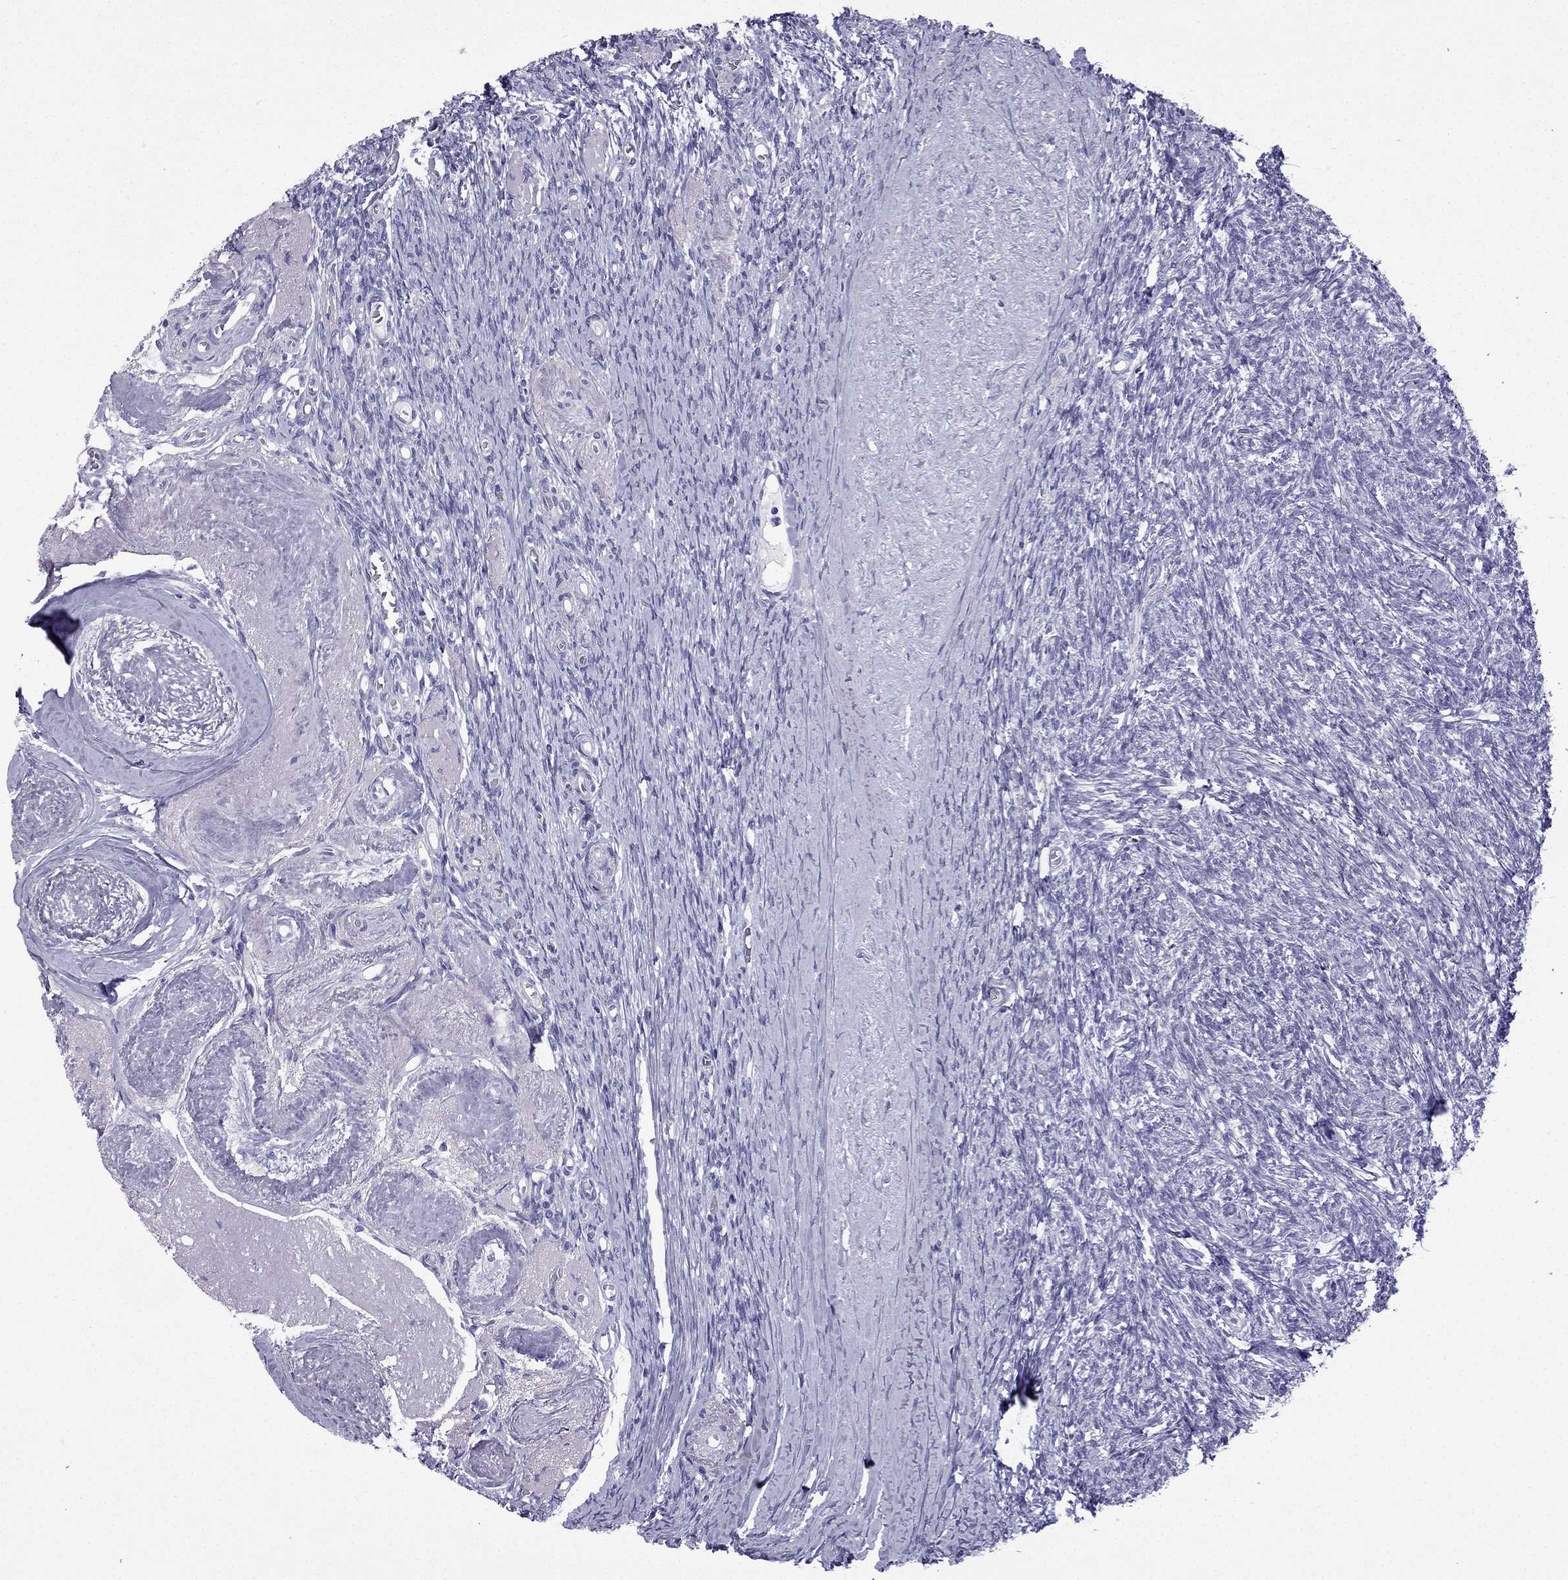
{"staining": {"intensity": "negative", "quantity": "none", "location": "none"}, "tissue": "ovary", "cell_type": "Follicle cells", "image_type": "normal", "snomed": [{"axis": "morphology", "description": "Normal tissue, NOS"}, {"axis": "topography", "description": "Ovary"}], "caption": "High power microscopy histopathology image of an immunohistochemistry image of normal ovary, revealing no significant positivity in follicle cells. (DAB IHC, high magnification).", "gene": "GJA8", "patient": {"sex": "female", "age": 72}}